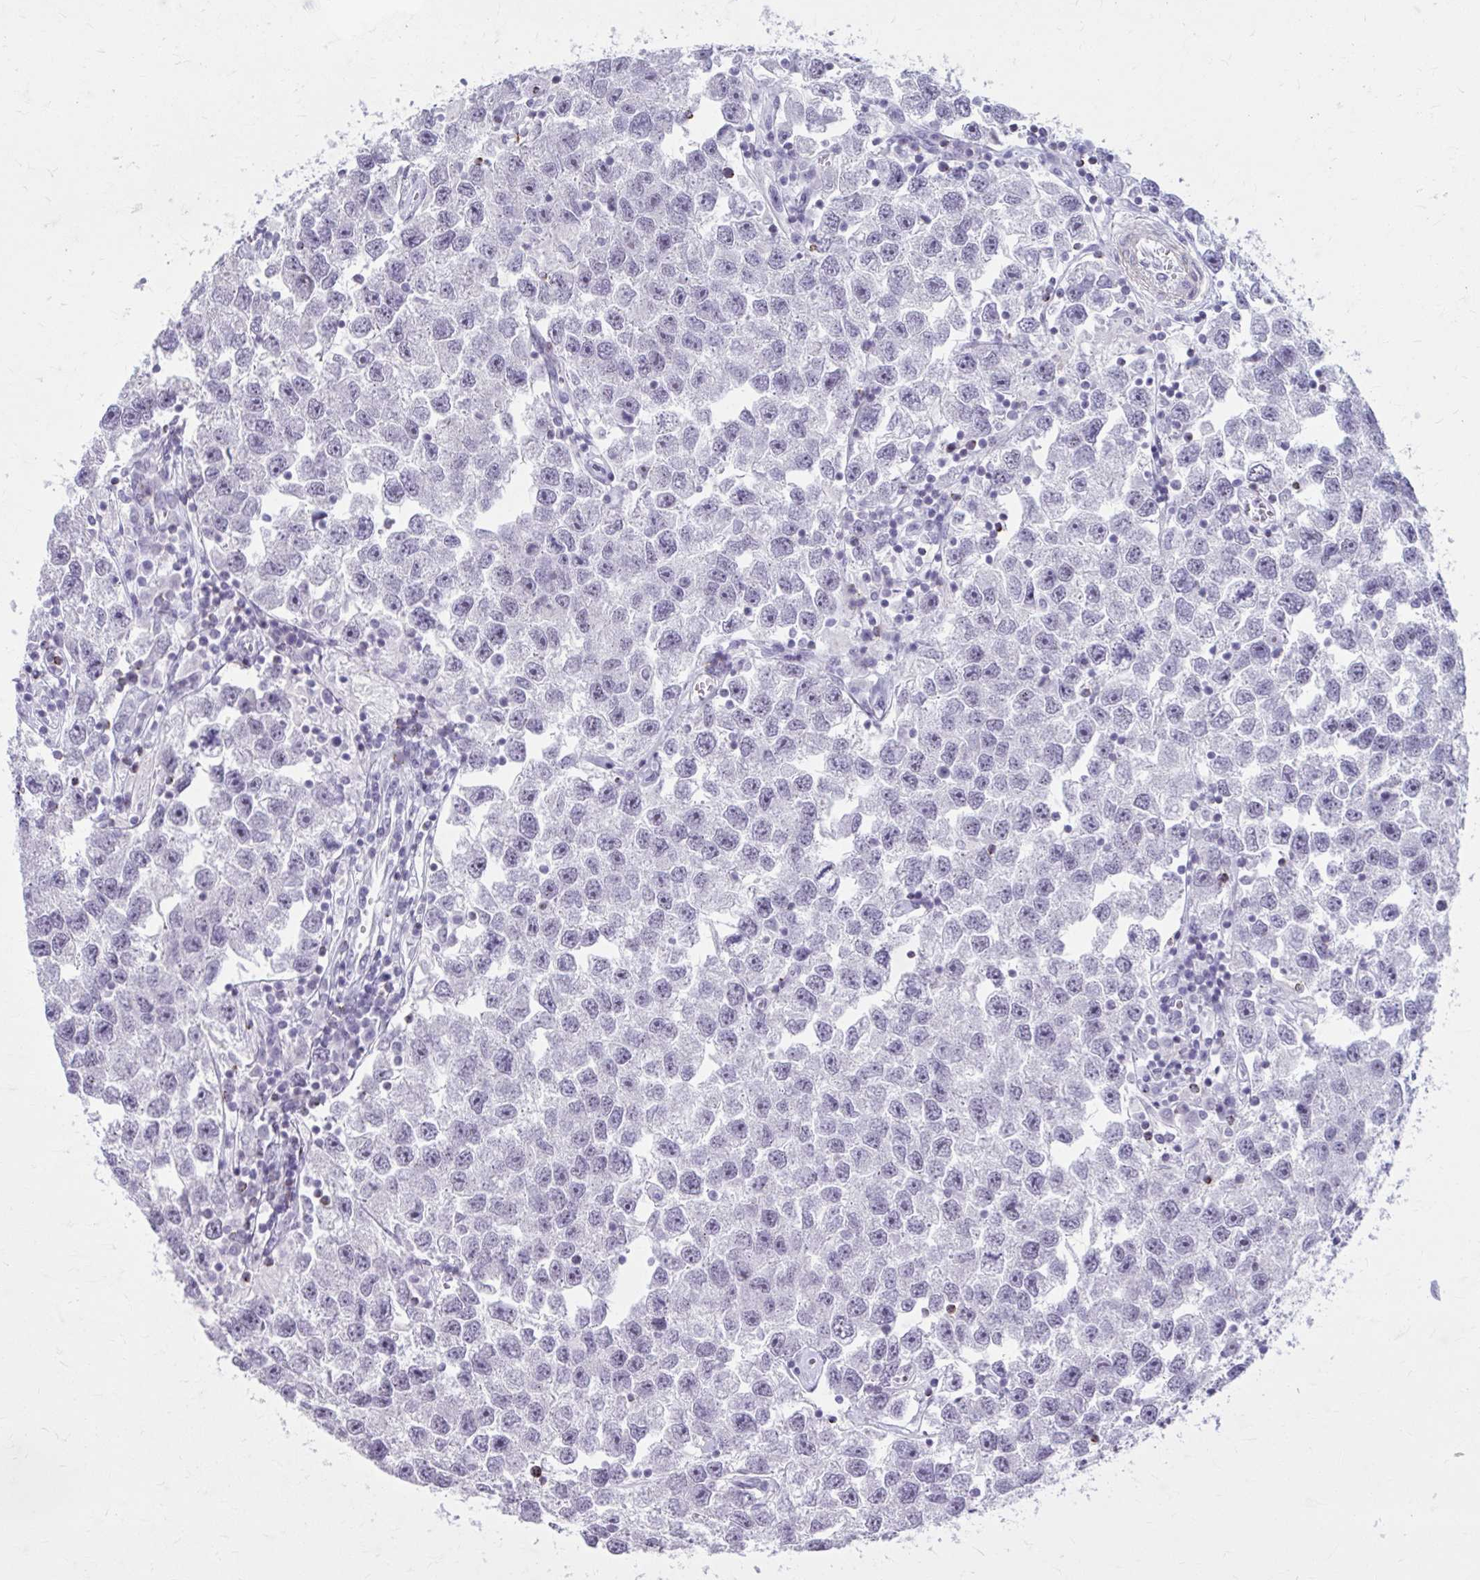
{"staining": {"intensity": "negative", "quantity": "none", "location": "none"}, "tissue": "testis cancer", "cell_type": "Tumor cells", "image_type": "cancer", "snomed": [{"axis": "morphology", "description": "Seminoma, NOS"}, {"axis": "topography", "description": "Testis"}], "caption": "DAB immunohistochemical staining of testis cancer (seminoma) demonstrates no significant expression in tumor cells.", "gene": "OR4B1", "patient": {"sex": "male", "age": 26}}